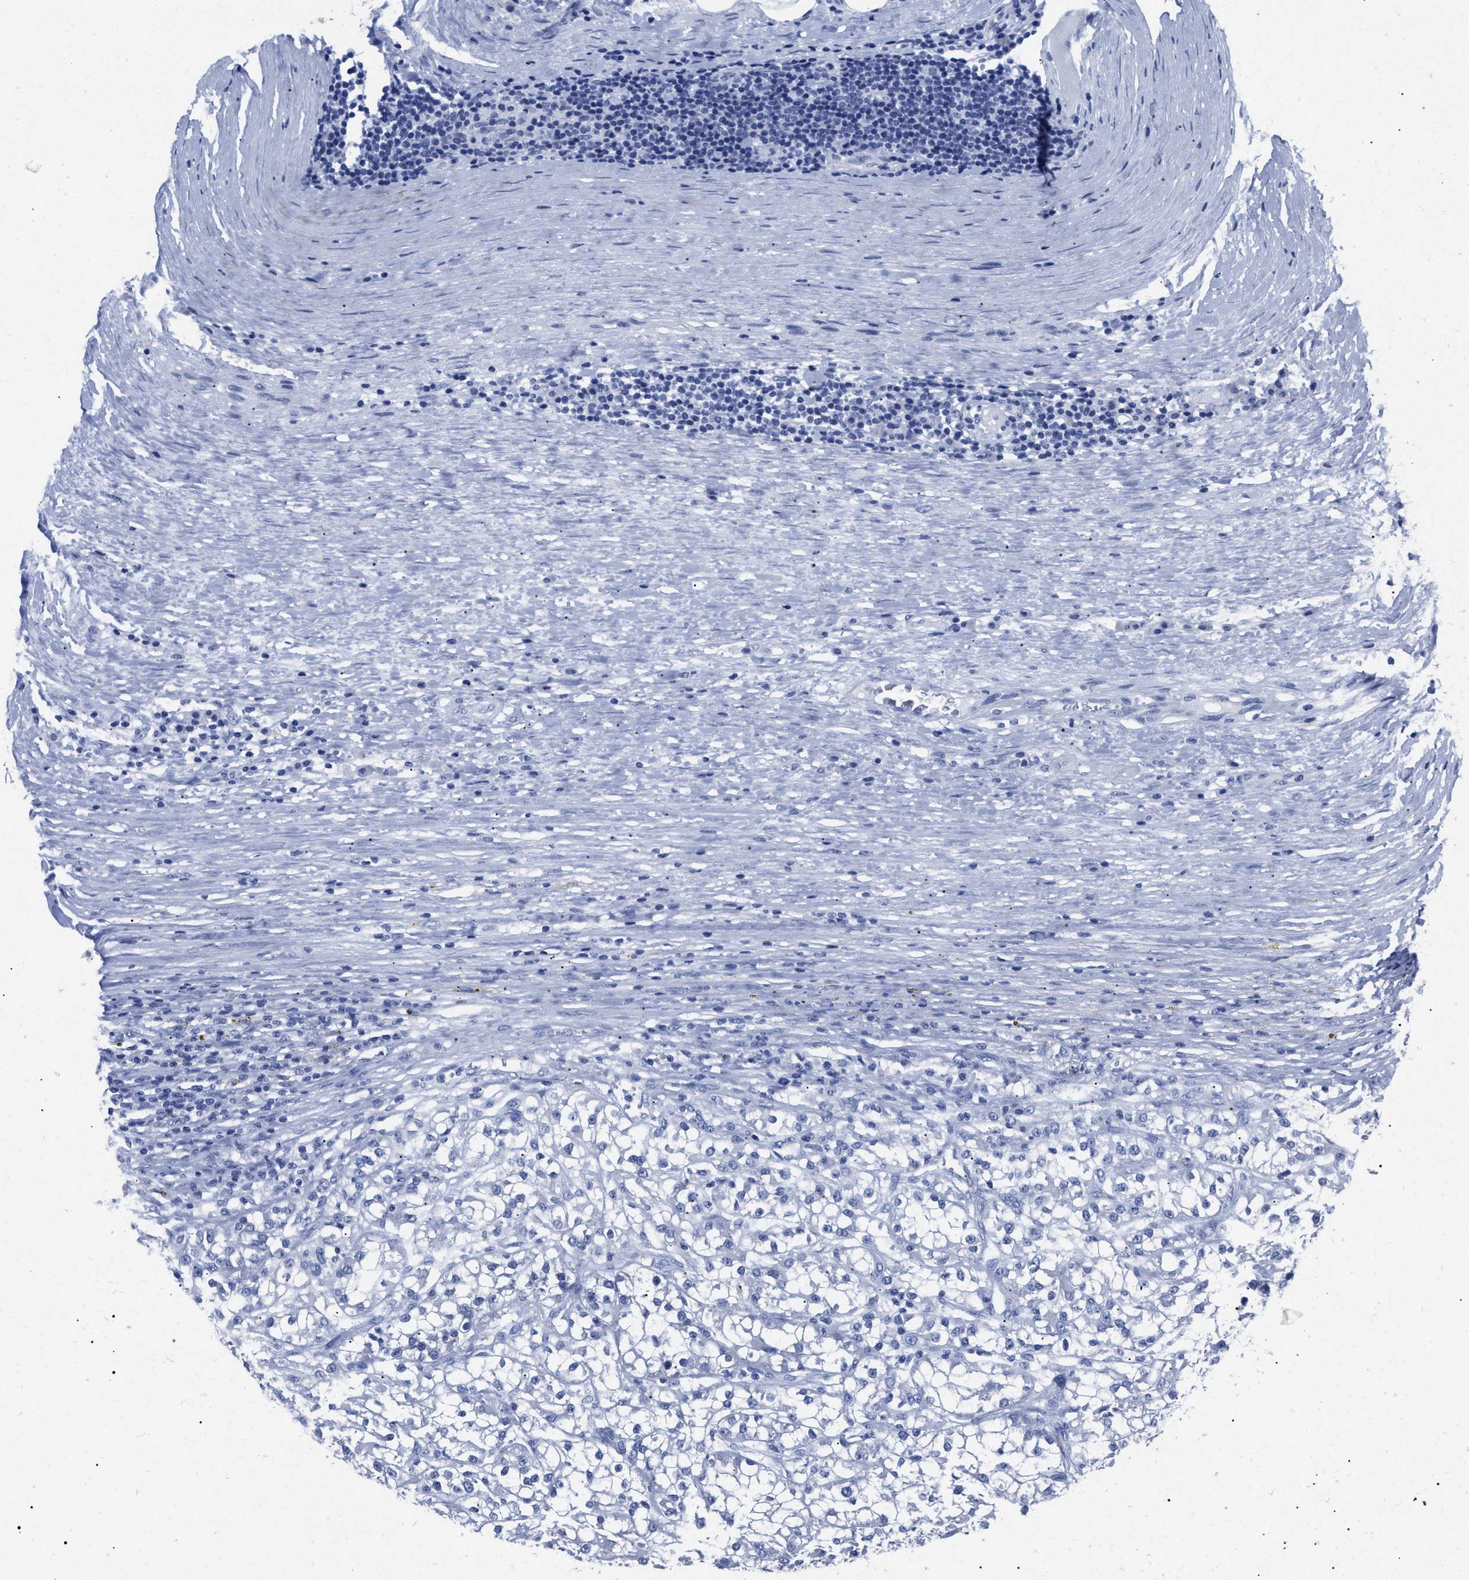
{"staining": {"intensity": "negative", "quantity": "none", "location": "none"}, "tissue": "renal cancer", "cell_type": "Tumor cells", "image_type": "cancer", "snomed": [{"axis": "morphology", "description": "Adenocarcinoma, NOS"}, {"axis": "topography", "description": "Kidney"}], "caption": "Human renal cancer stained for a protein using immunohistochemistry (IHC) demonstrates no expression in tumor cells.", "gene": "ALPG", "patient": {"sex": "female", "age": 52}}